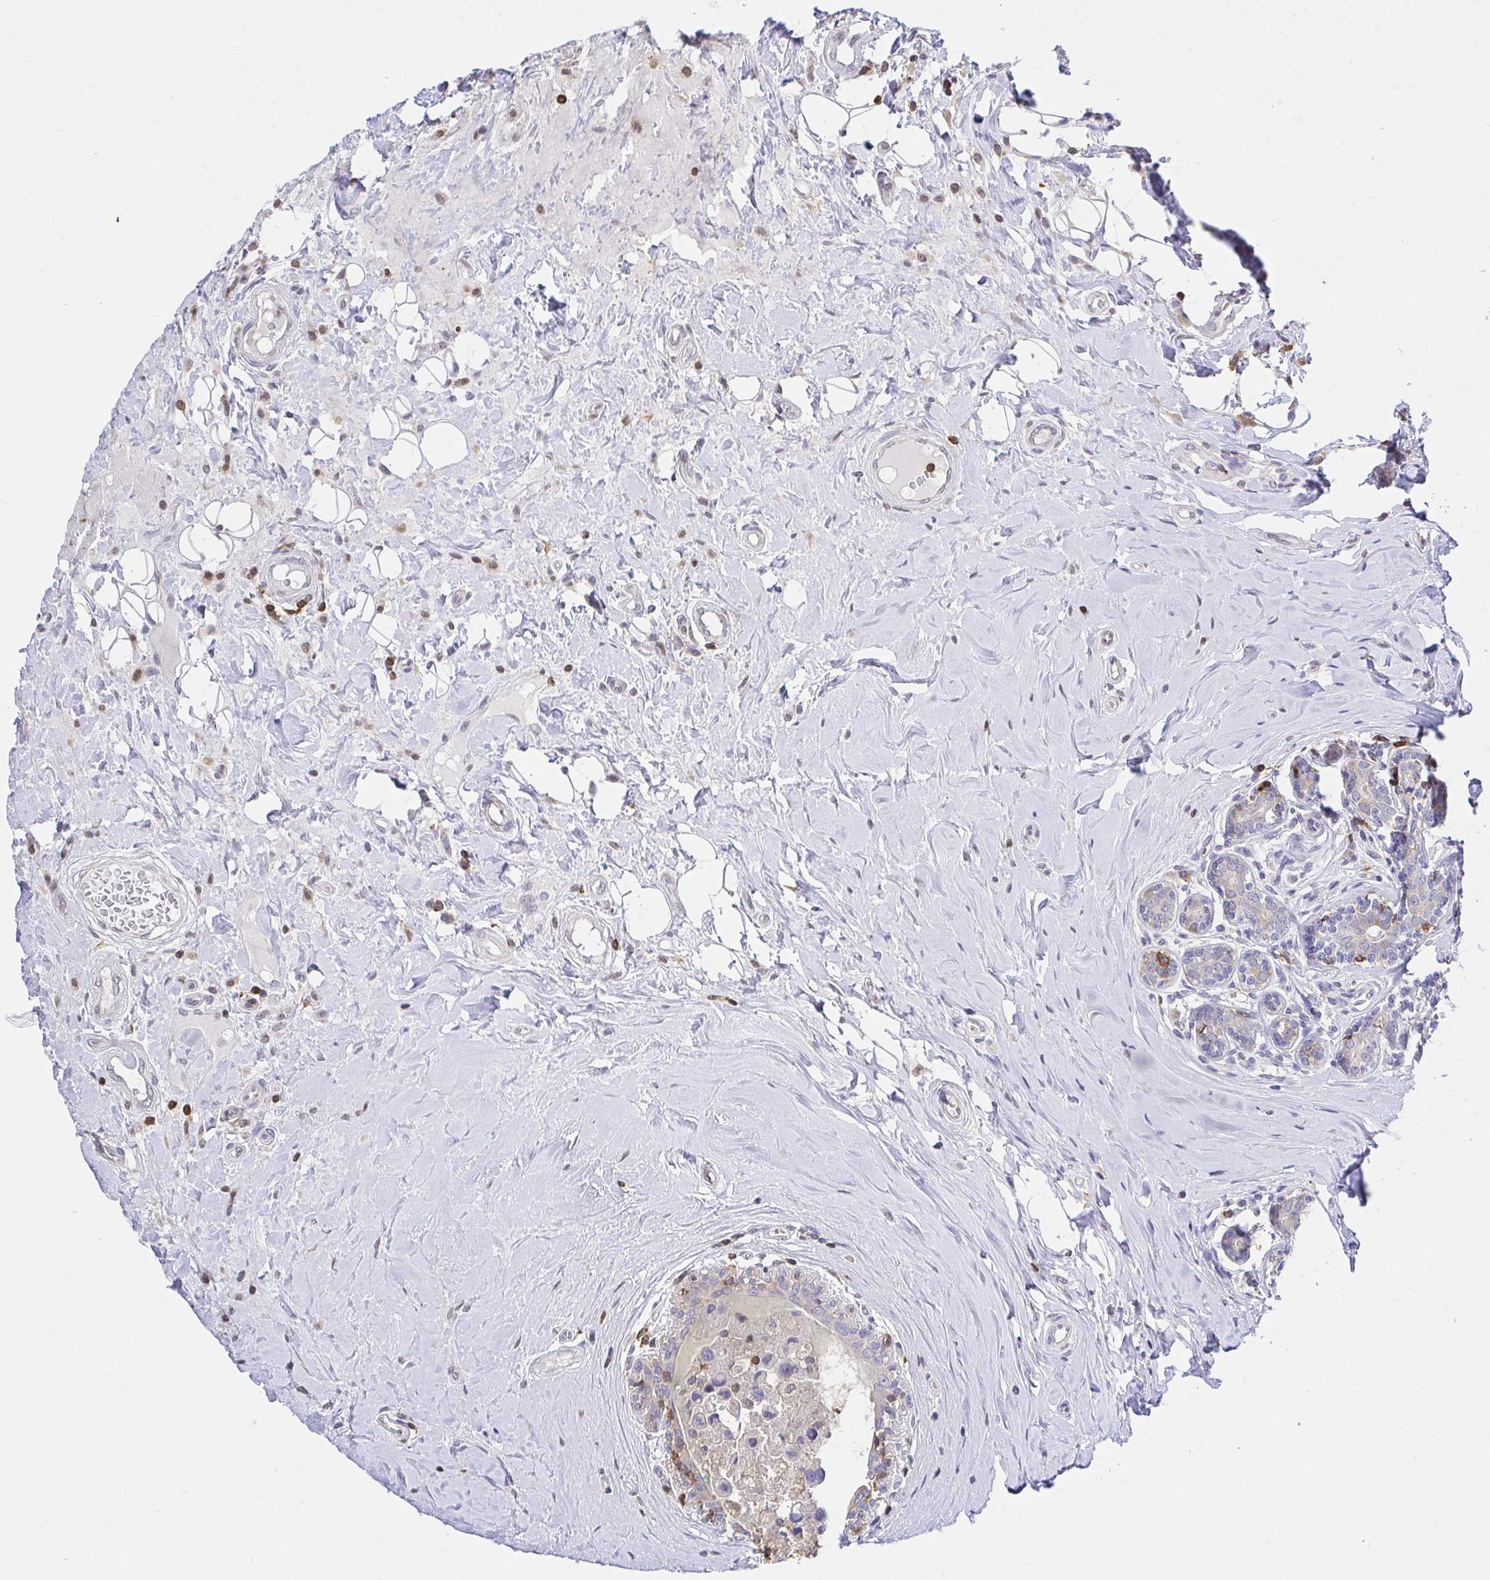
{"staining": {"intensity": "negative", "quantity": "none", "location": "none"}, "tissue": "breast cancer", "cell_type": "Tumor cells", "image_type": "cancer", "snomed": [{"axis": "morphology", "description": "Duct carcinoma"}, {"axis": "topography", "description": "Breast"}], "caption": "Immunohistochemical staining of invasive ductal carcinoma (breast) displays no significant staining in tumor cells.", "gene": "SKAP1", "patient": {"sex": "female", "age": 24}}